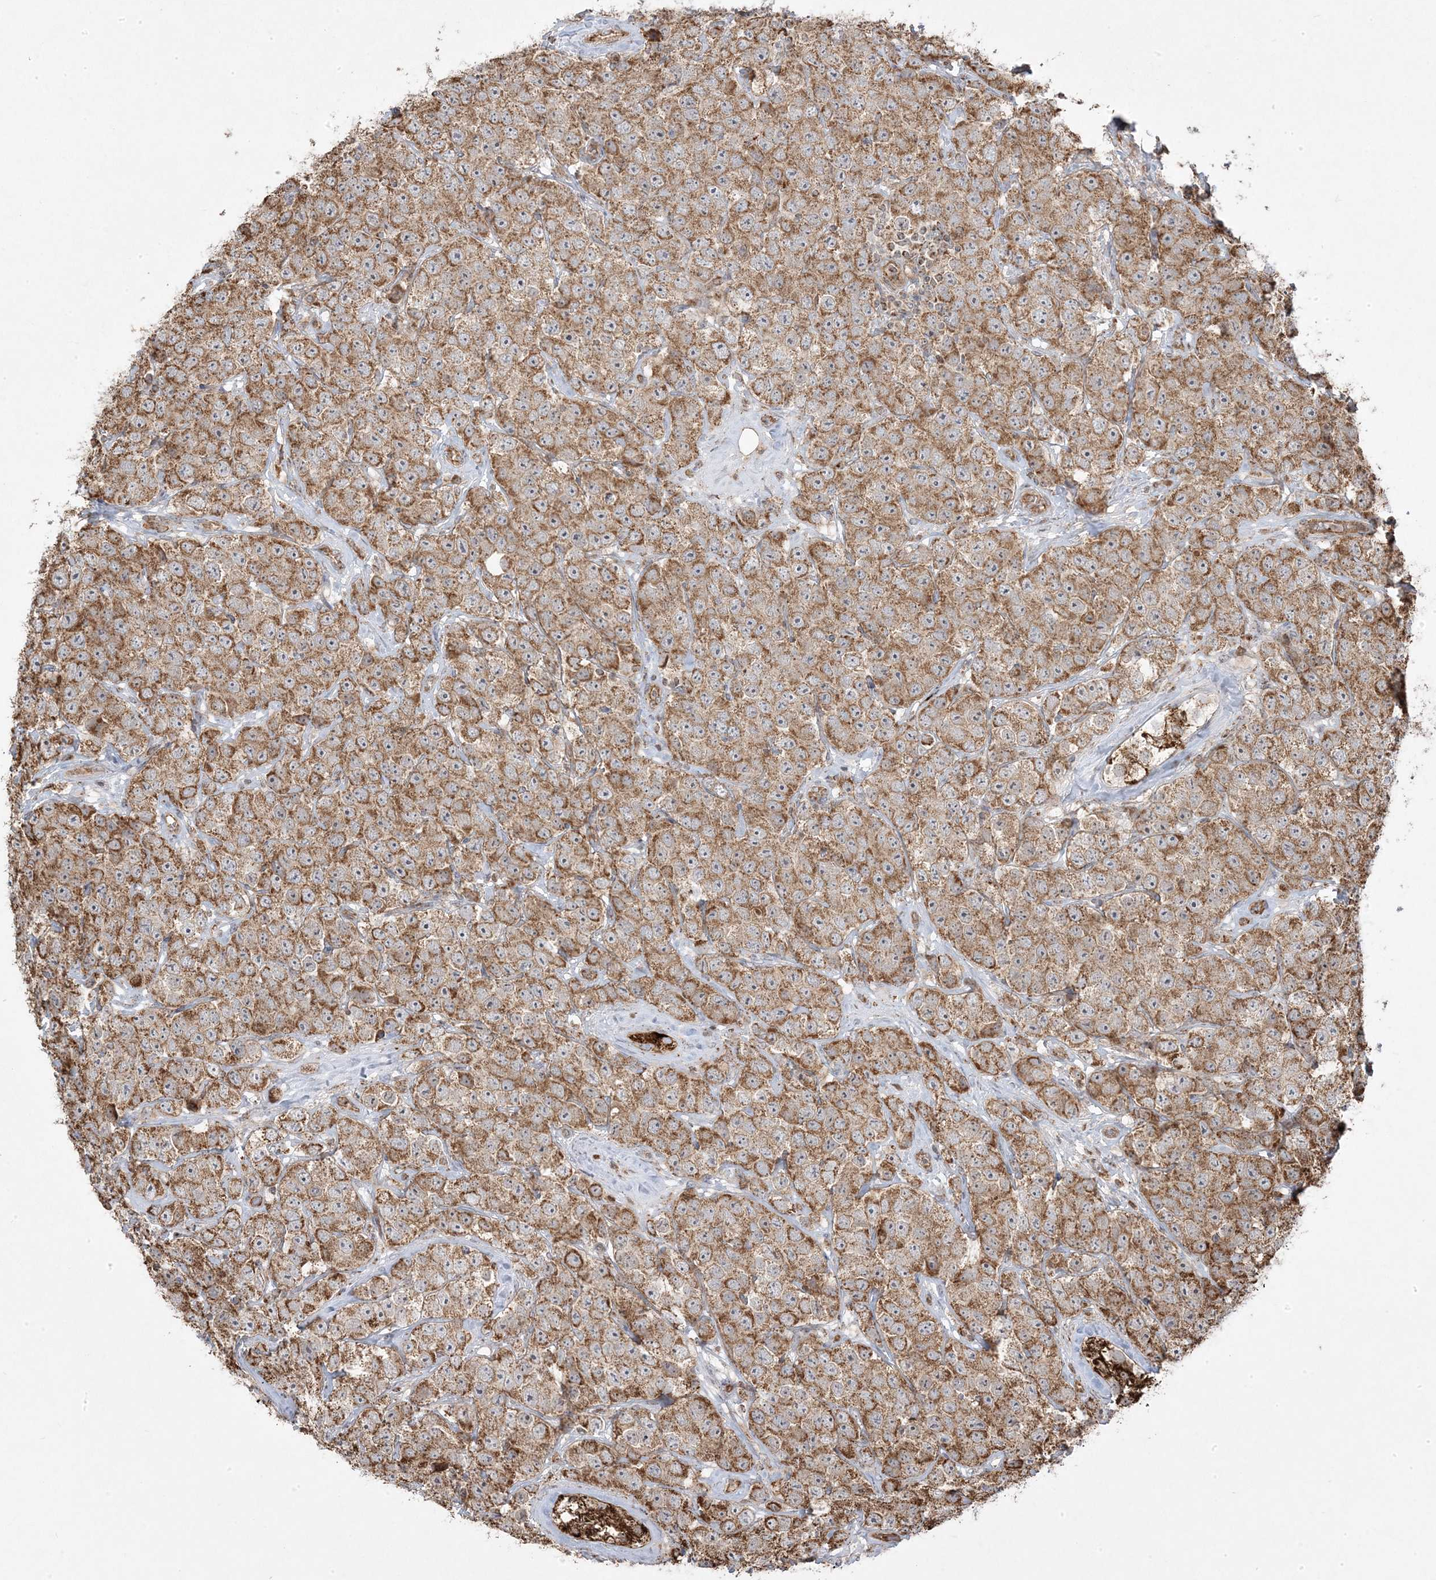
{"staining": {"intensity": "moderate", "quantity": ">75%", "location": "cytoplasmic/membranous"}, "tissue": "testis cancer", "cell_type": "Tumor cells", "image_type": "cancer", "snomed": [{"axis": "morphology", "description": "Seminoma, NOS"}, {"axis": "topography", "description": "Testis"}], "caption": "Testis cancer (seminoma) tissue shows moderate cytoplasmic/membranous staining in about >75% of tumor cells", "gene": "CLUAP1", "patient": {"sex": "male", "age": 28}}